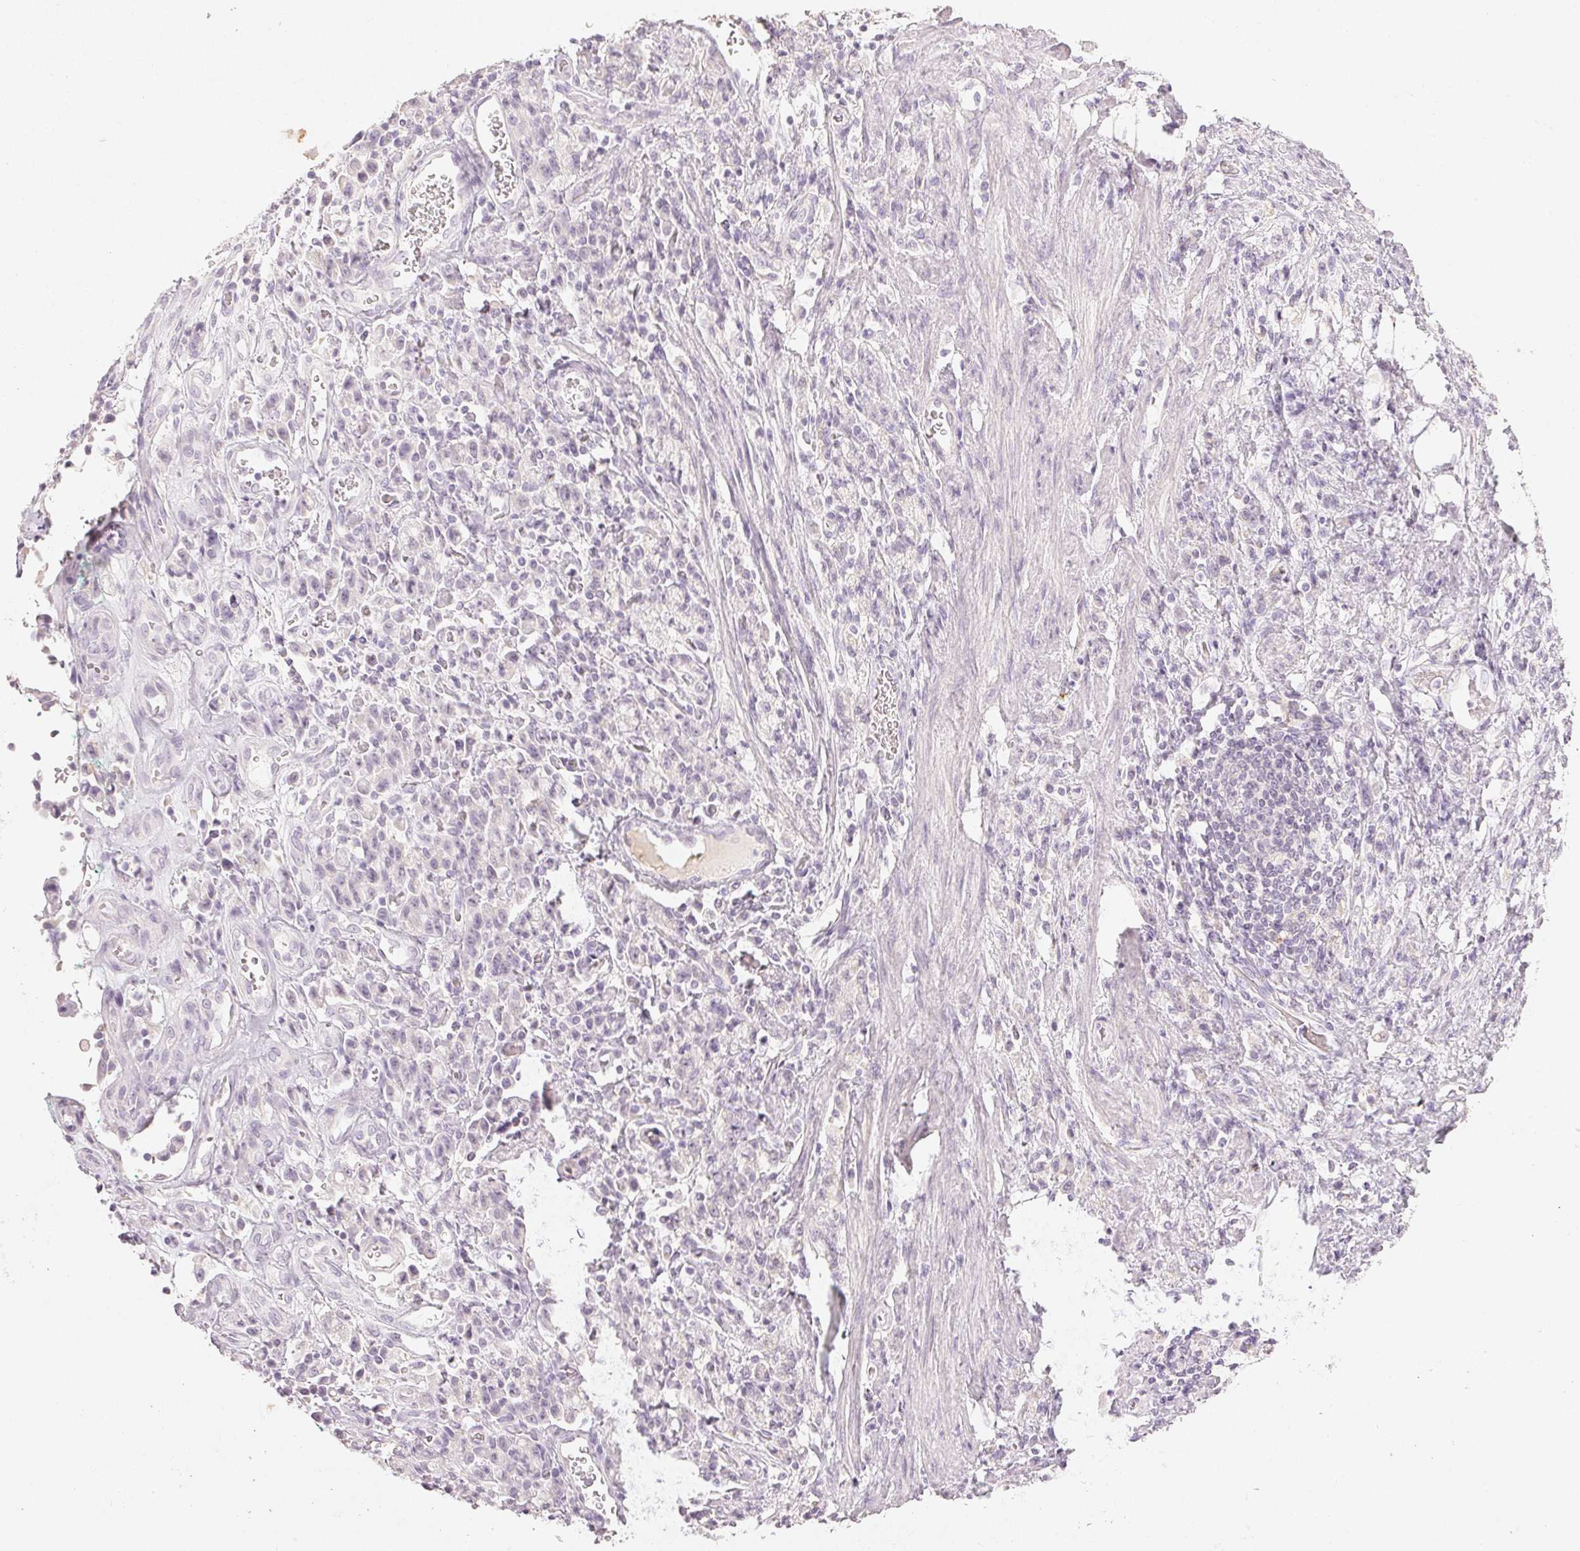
{"staining": {"intensity": "negative", "quantity": "none", "location": "none"}, "tissue": "stomach cancer", "cell_type": "Tumor cells", "image_type": "cancer", "snomed": [{"axis": "morphology", "description": "Adenocarcinoma, NOS"}, {"axis": "topography", "description": "Stomach"}], "caption": "Adenocarcinoma (stomach) was stained to show a protein in brown. There is no significant expression in tumor cells. The staining is performed using DAB (3,3'-diaminobenzidine) brown chromogen with nuclei counter-stained in using hematoxylin.", "gene": "LVRN", "patient": {"sex": "male", "age": 77}}